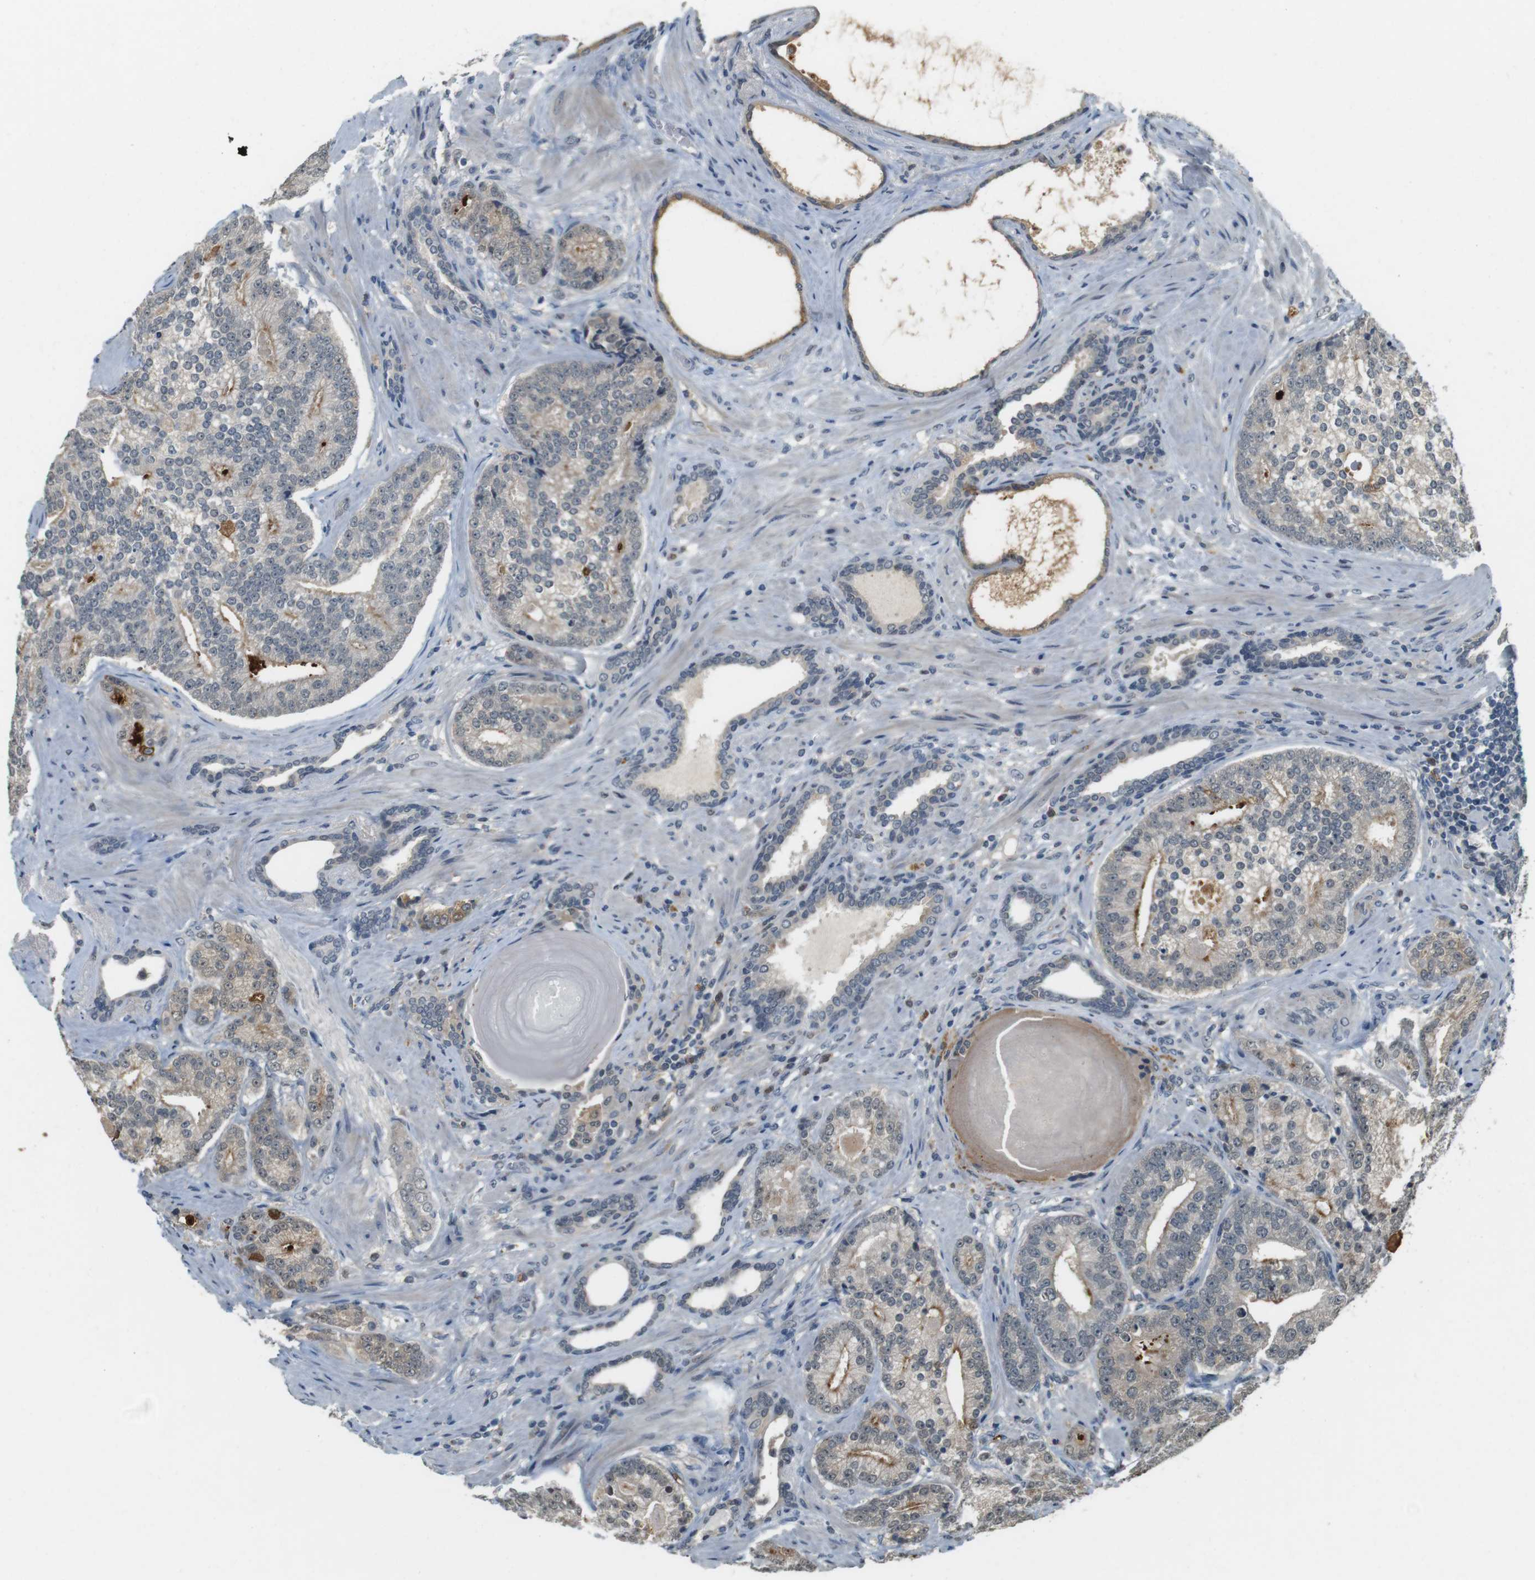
{"staining": {"intensity": "weak", "quantity": "25%-75%", "location": "cytoplasmic/membranous"}, "tissue": "prostate cancer", "cell_type": "Tumor cells", "image_type": "cancer", "snomed": [{"axis": "morphology", "description": "Adenocarcinoma, High grade"}, {"axis": "topography", "description": "Prostate"}], "caption": "About 25%-75% of tumor cells in human high-grade adenocarcinoma (prostate) reveal weak cytoplasmic/membranous protein staining as visualized by brown immunohistochemical staining.", "gene": "CDK14", "patient": {"sex": "male", "age": 61}}